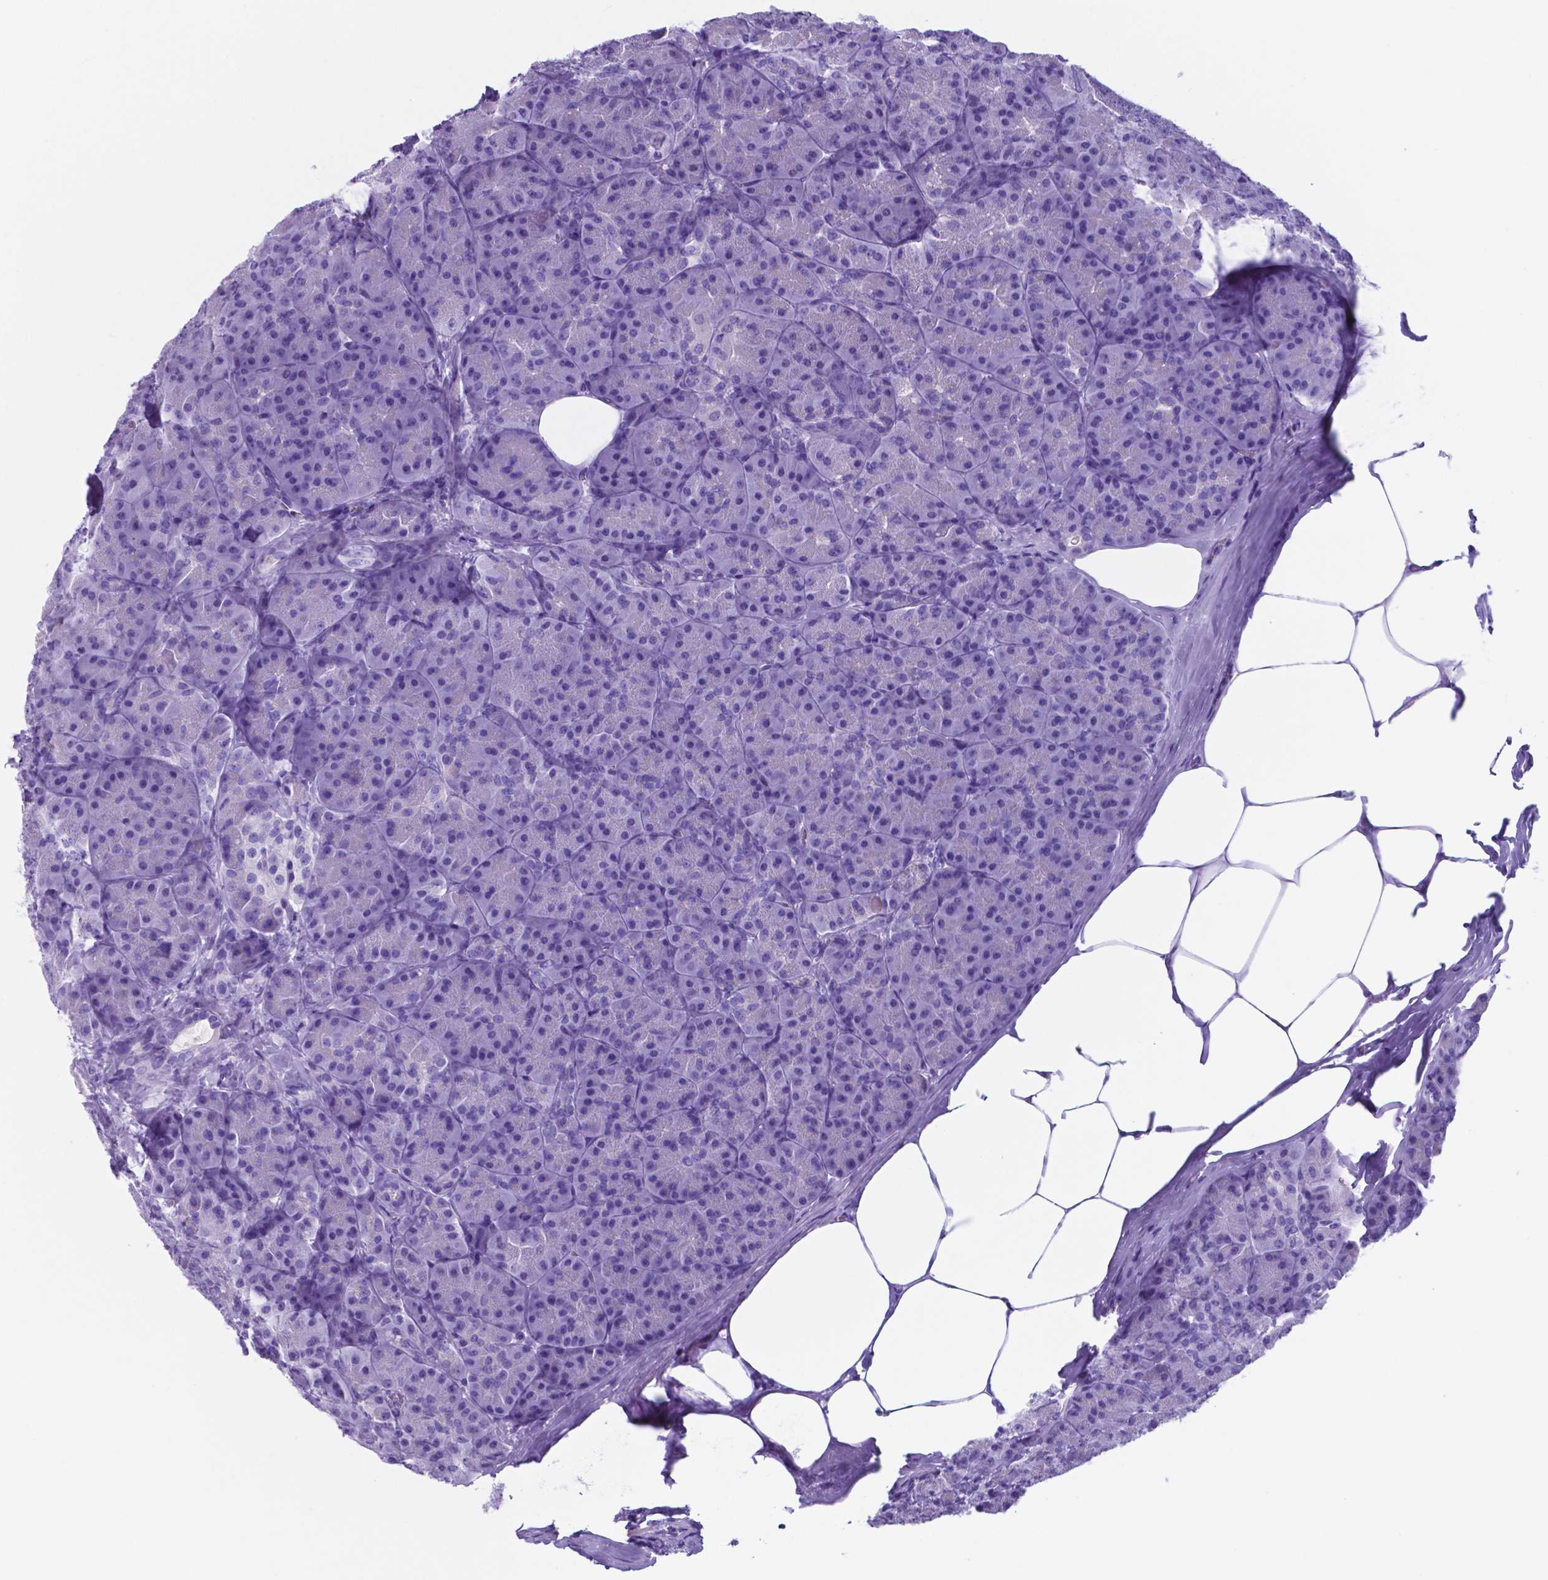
{"staining": {"intensity": "negative", "quantity": "none", "location": "none"}, "tissue": "pancreas", "cell_type": "Exocrine glandular cells", "image_type": "normal", "snomed": [{"axis": "morphology", "description": "Normal tissue, NOS"}, {"axis": "topography", "description": "Pancreas"}], "caption": "Immunohistochemistry micrograph of unremarkable pancreas stained for a protein (brown), which displays no positivity in exocrine glandular cells.", "gene": "DNAAF8", "patient": {"sex": "male", "age": 57}}